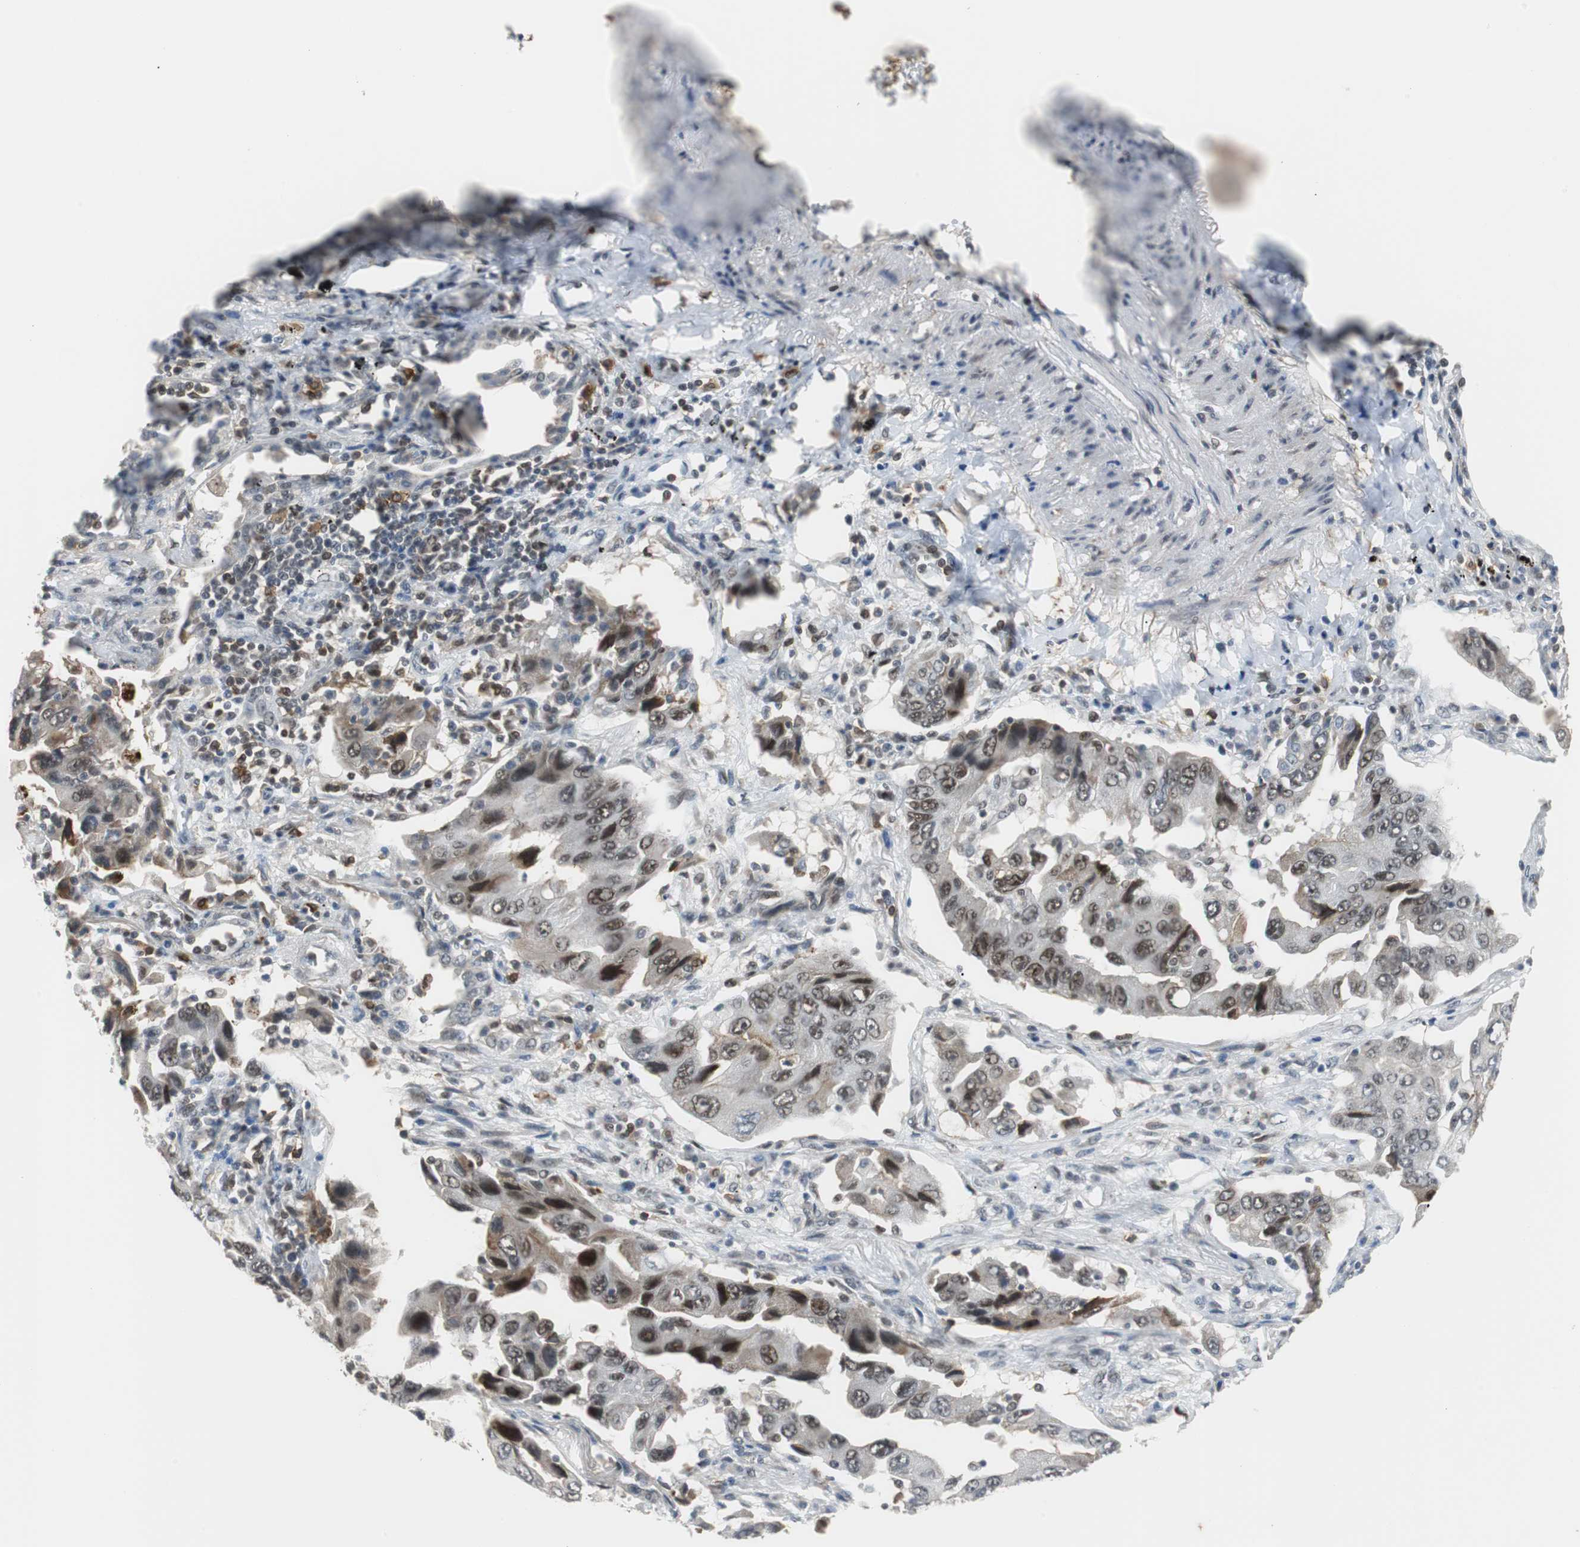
{"staining": {"intensity": "moderate", "quantity": ">75%", "location": "cytoplasmic/membranous,nuclear"}, "tissue": "lung cancer", "cell_type": "Tumor cells", "image_type": "cancer", "snomed": [{"axis": "morphology", "description": "Adenocarcinoma, NOS"}, {"axis": "topography", "description": "Lung"}], "caption": "This is an image of immunohistochemistry staining of lung cancer (adenocarcinoma), which shows moderate positivity in the cytoplasmic/membranous and nuclear of tumor cells.", "gene": "SIRT1", "patient": {"sex": "female", "age": 65}}